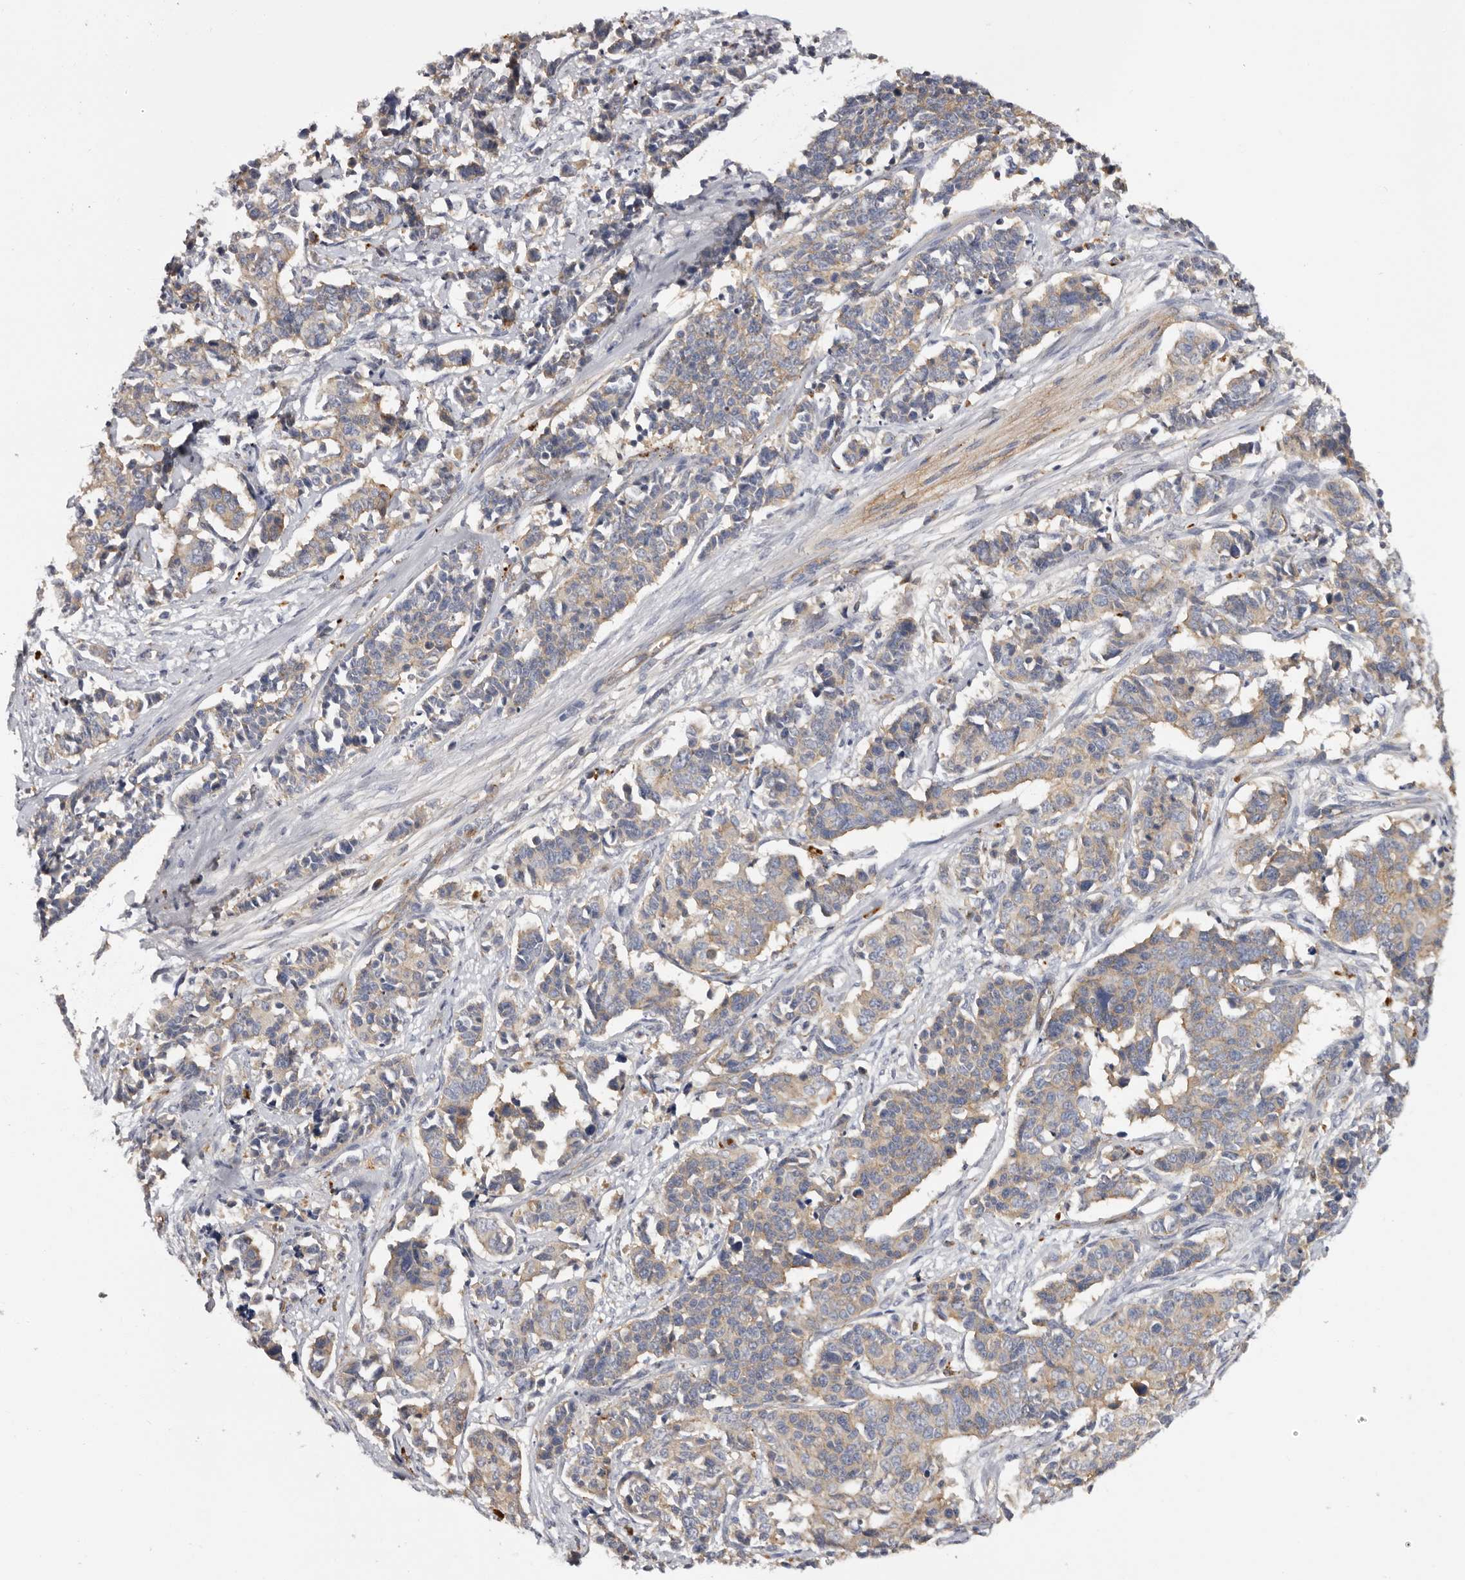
{"staining": {"intensity": "weak", "quantity": "25%-75%", "location": "cytoplasmic/membranous"}, "tissue": "cervical cancer", "cell_type": "Tumor cells", "image_type": "cancer", "snomed": [{"axis": "morphology", "description": "Normal tissue, NOS"}, {"axis": "morphology", "description": "Squamous cell carcinoma, NOS"}, {"axis": "topography", "description": "Cervix"}], "caption": "Human cervical squamous cell carcinoma stained for a protein (brown) demonstrates weak cytoplasmic/membranous positive staining in about 25%-75% of tumor cells.", "gene": "INKA2", "patient": {"sex": "female", "age": 35}}